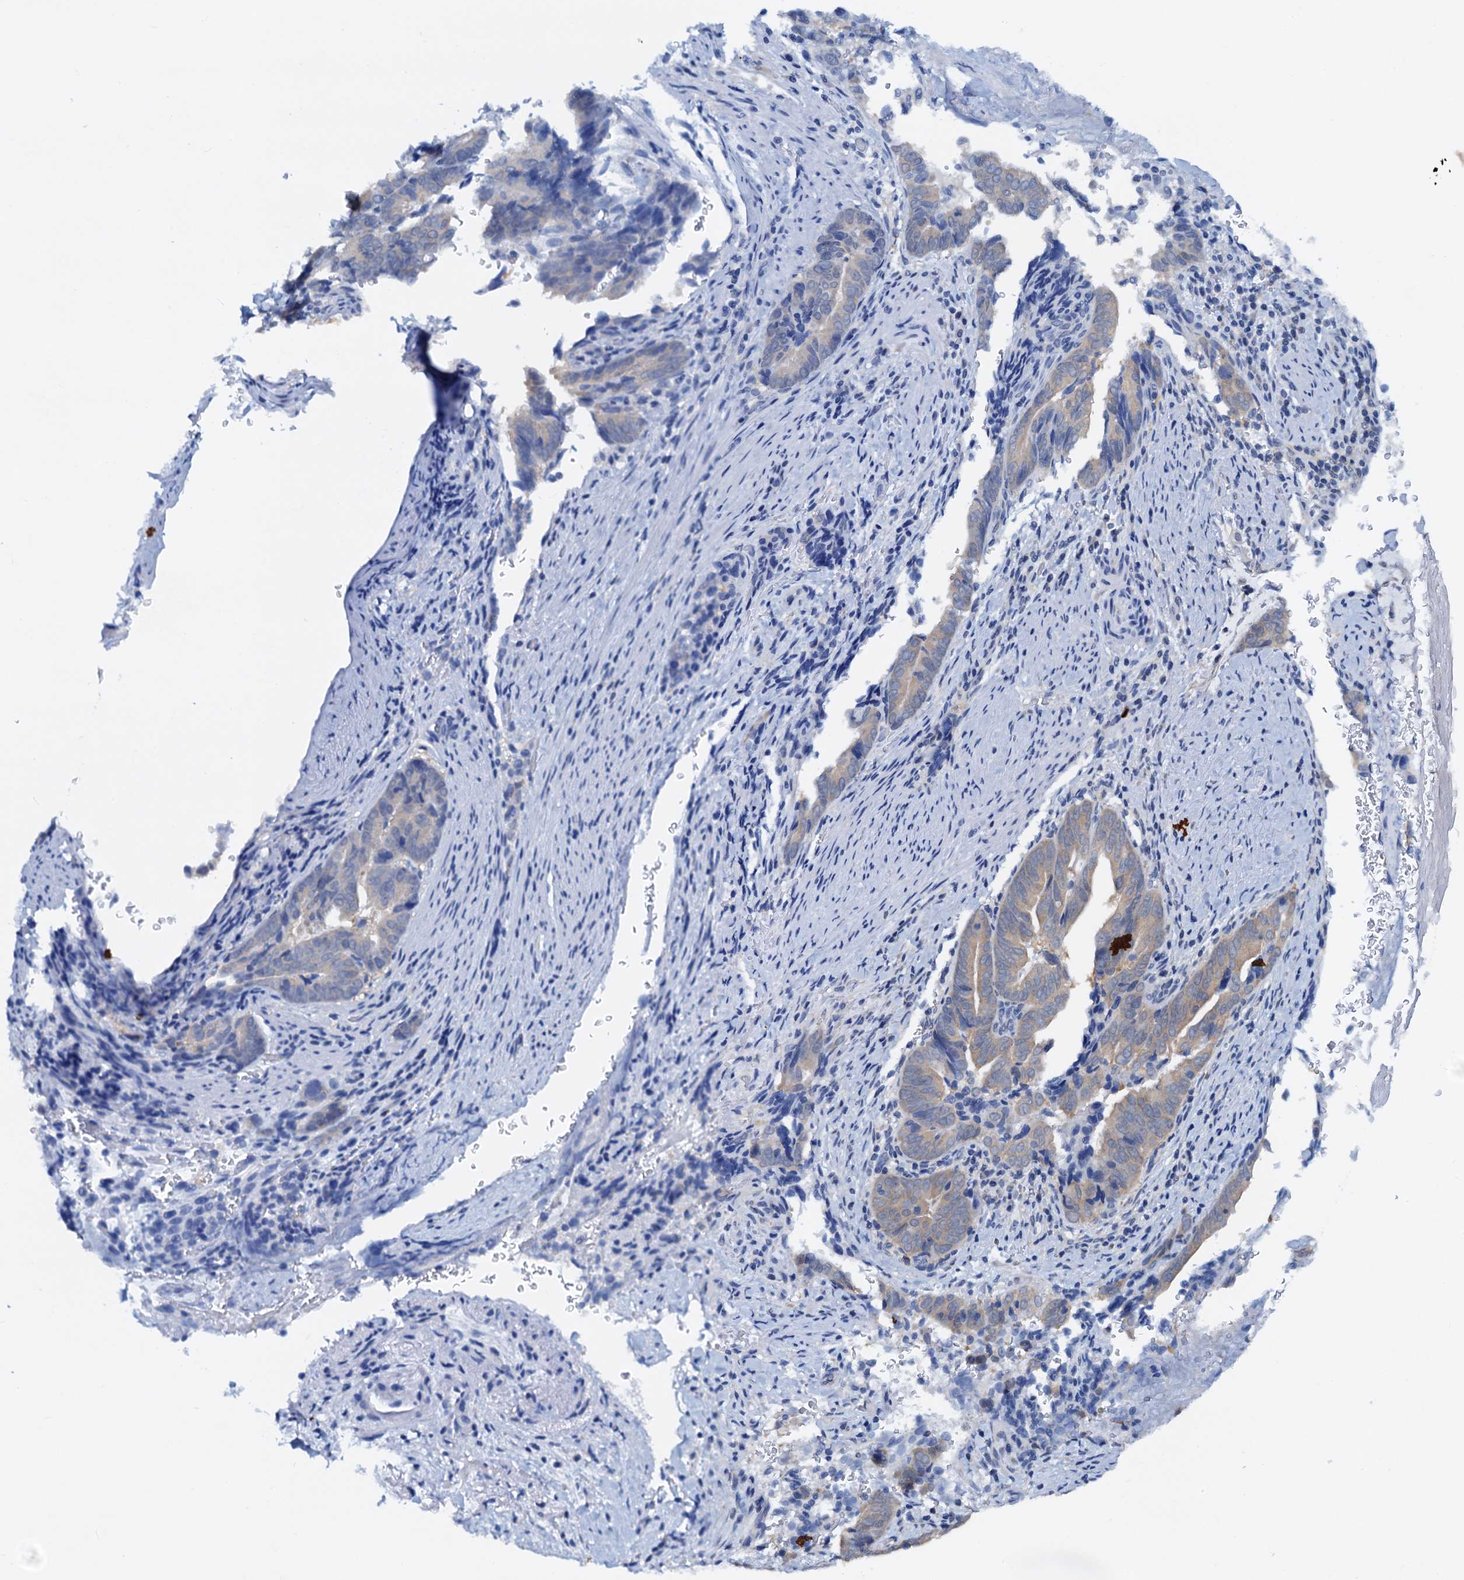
{"staining": {"intensity": "weak", "quantity": "25%-75%", "location": "cytoplasmic/membranous"}, "tissue": "pancreatic cancer", "cell_type": "Tumor cells", "image_type": "cancer", "snomed": [{"axis": "morphology", "description": "Adenocarcinoma, NOS"}, {"axis": "topography", "description": "Pancreas"}], "caption": "A high-resolution image shows immunohistochemistry staining of pancreatic cancer, which displays weak cytoplasmic/membranous staining in about 25%-75% of tumor cells. The protein is shown in brown color, while the nuclei are stained blue.", "gene": "PTGES3", "patient": {"sex": "female", "age": 63}}